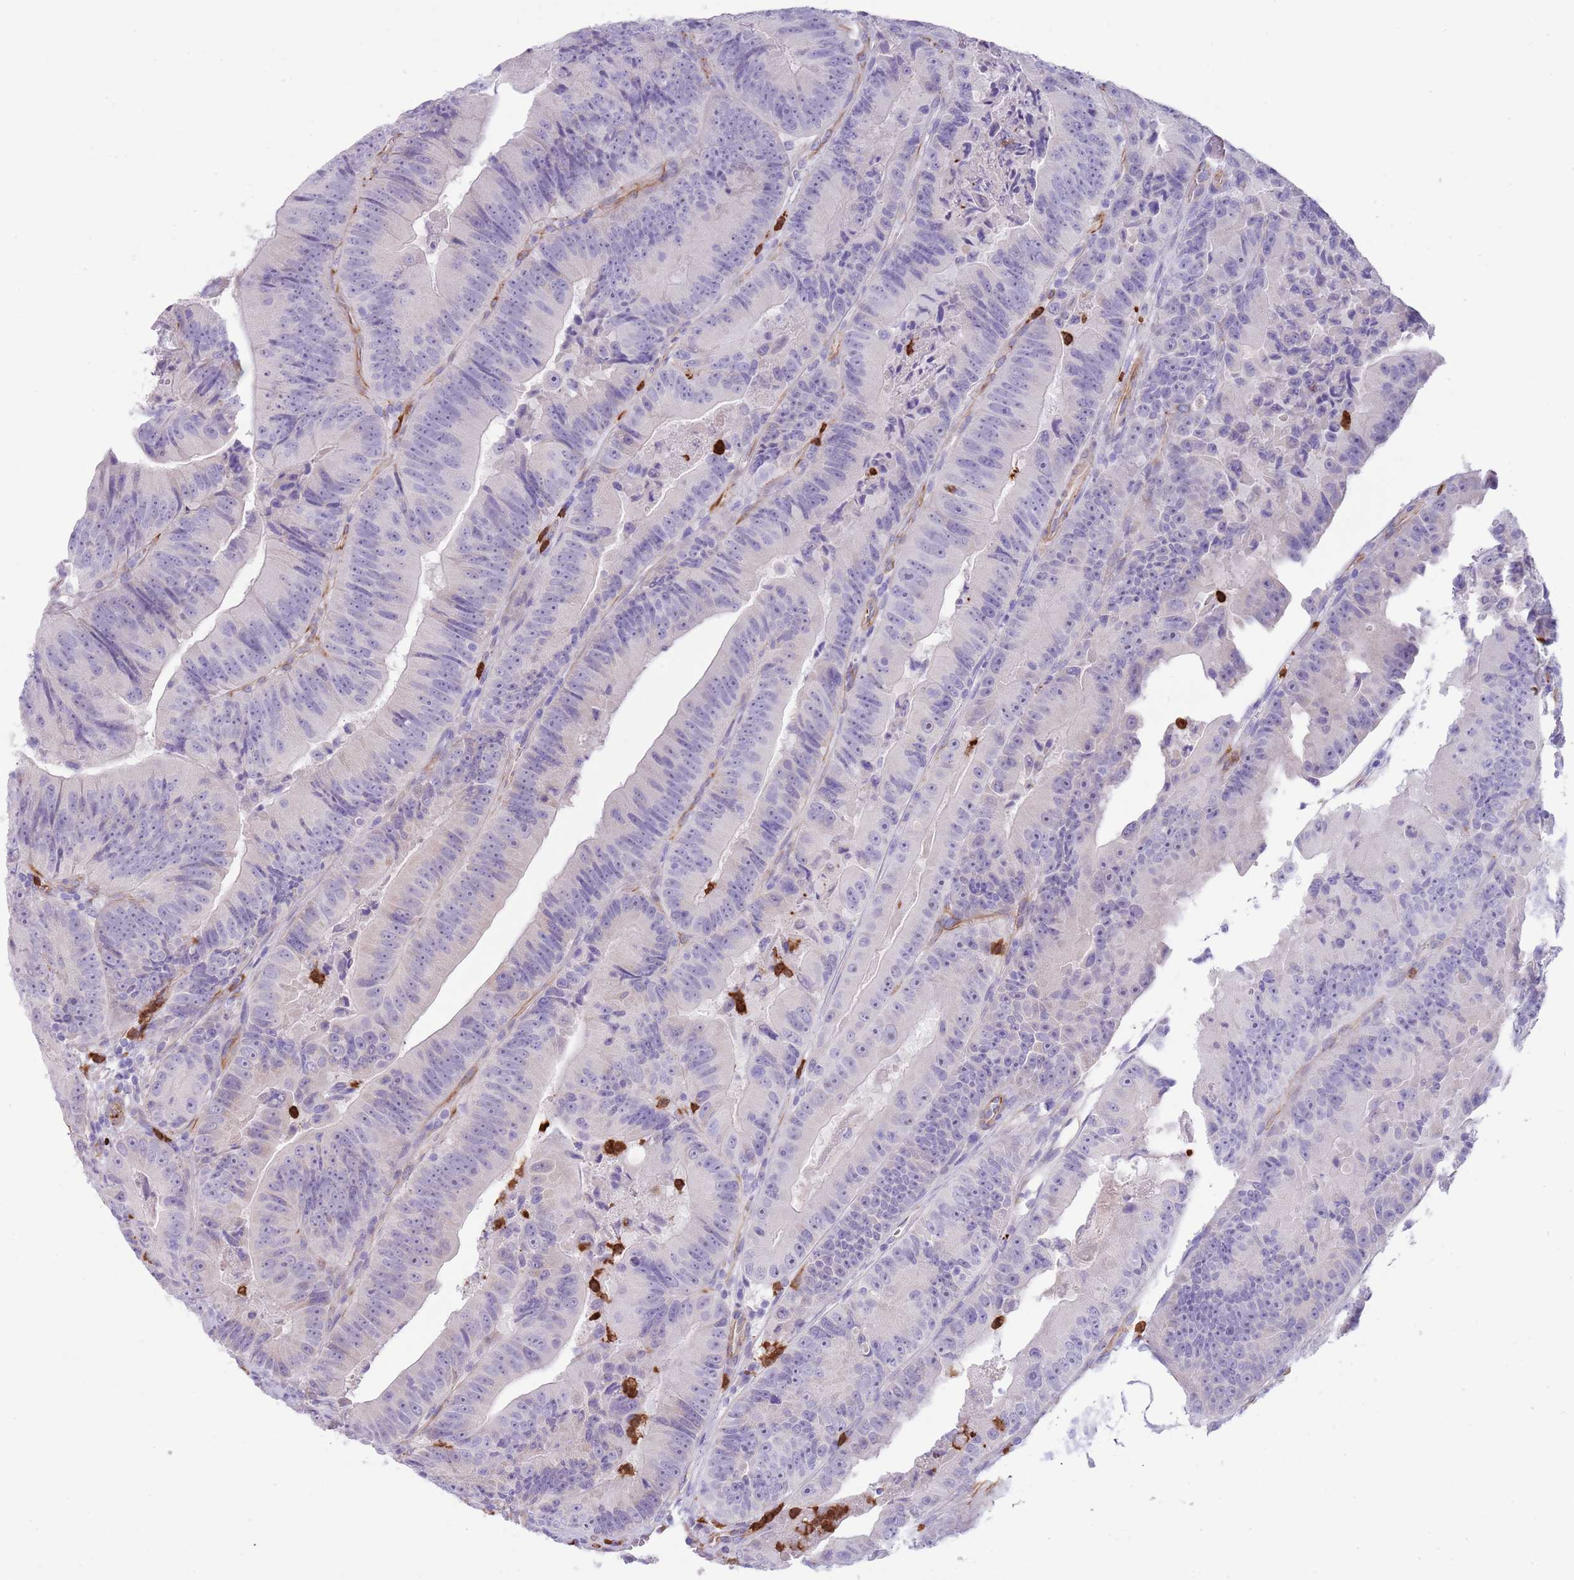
{"staining": {"intensity": "negative", "quantity": "none", "location": "none"}, "tissue": "colorectal cancer", "cell_type": "Tumor cells", "image_type": "cancer", "snomed": [{"axis": "morphology", "description": "Adenocarcinoma, NOS"}, {"axis": "topography", "description": "Colon"}], "caption": "An immunohistochemistry image of adenocarcinoma (colorectal) is shown. There is no staining in tumor cells of adenocarcinoma (colorectal).", "gene": "TSGA13", "patient": {"sex": "female", "age": 86}}